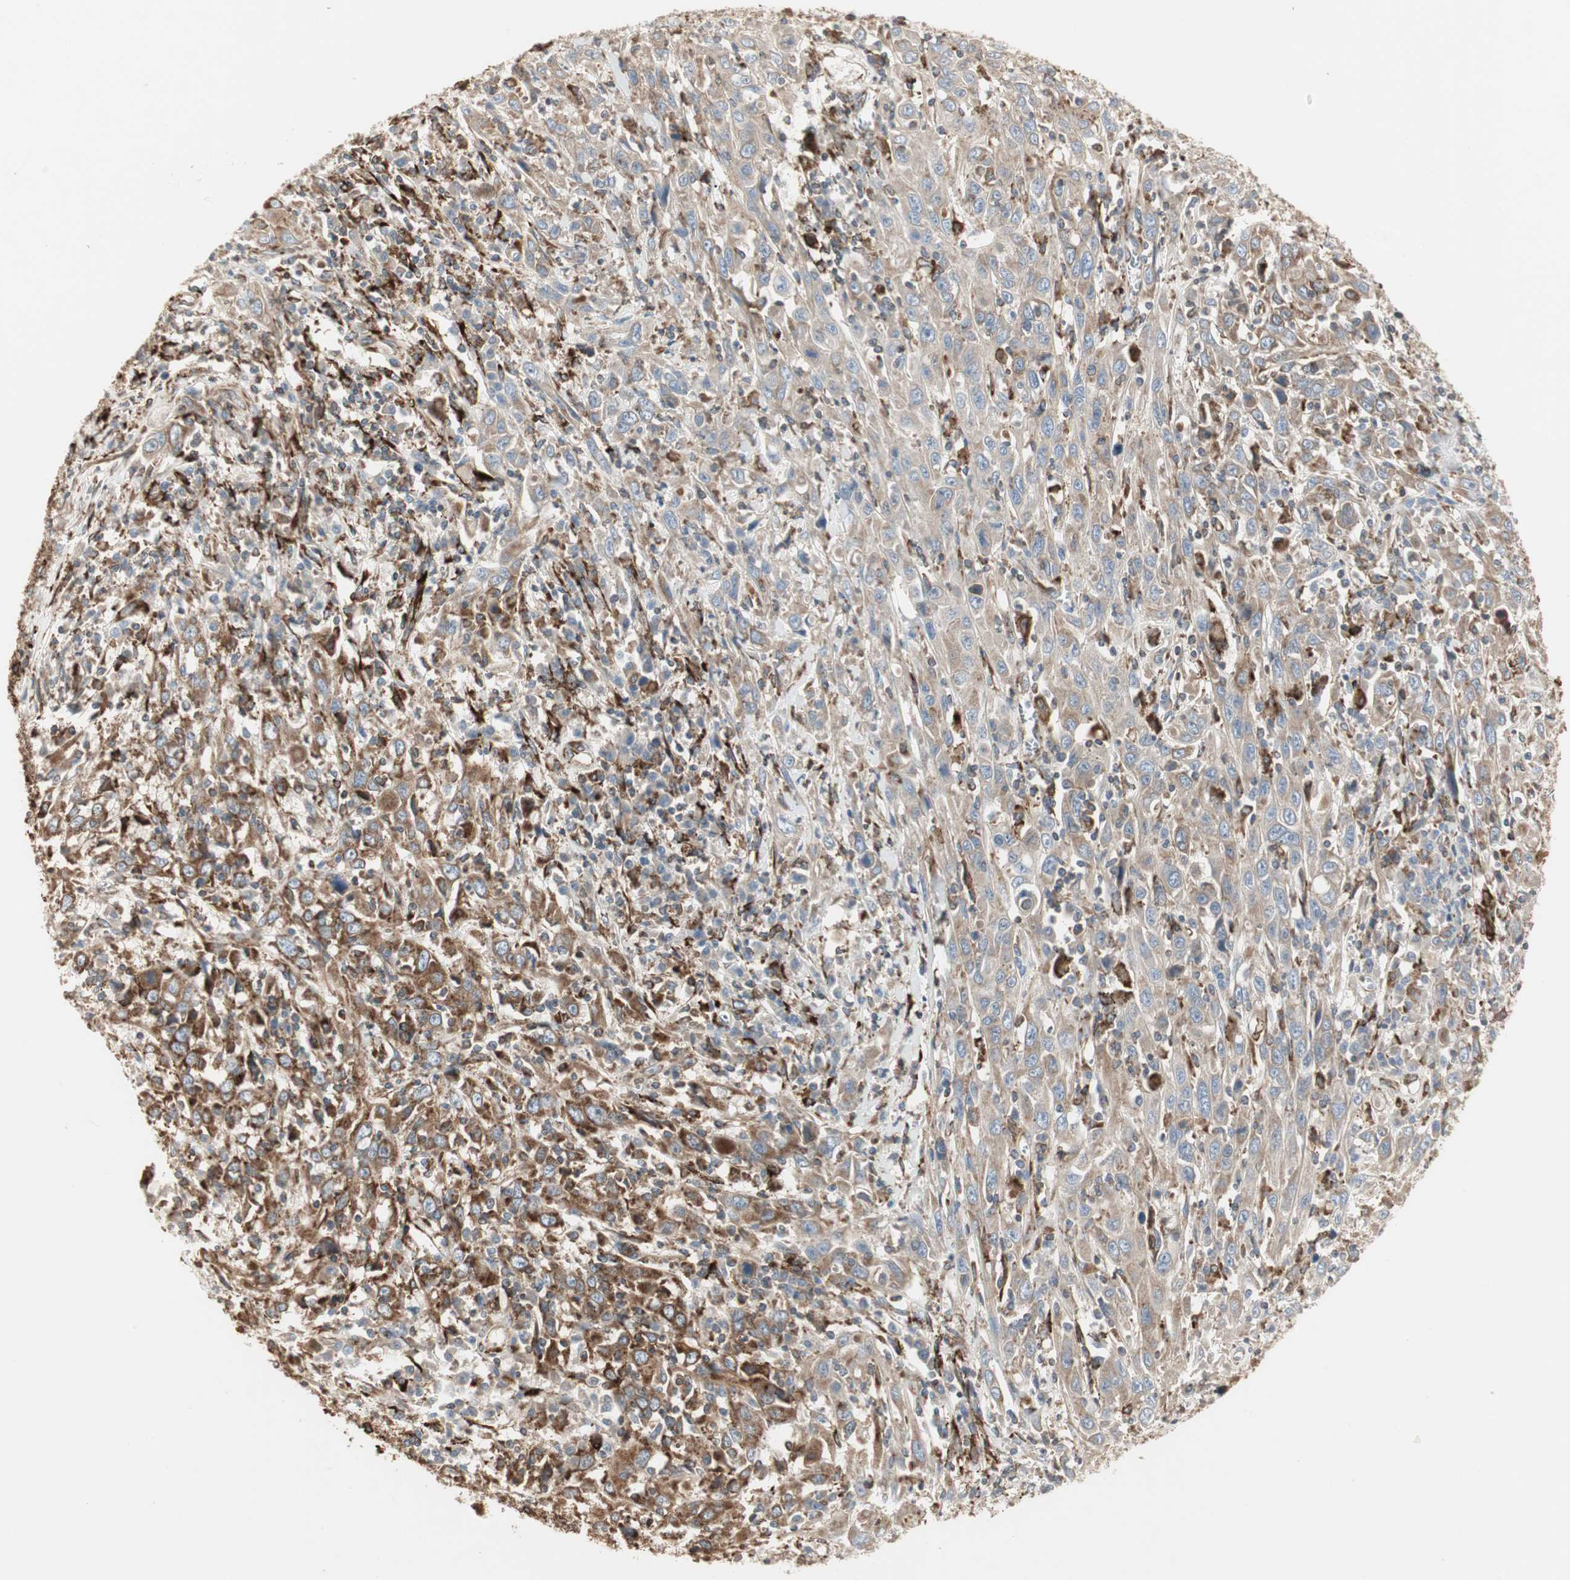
{"staining": {"intensity": "moderate", "quantity": ">75%", "location": "cytoplasmic/membranous"}, "tissue": "cervical cancer", "cell_type": "Tumor cells", "image_type": "cancer", "snomed": [{"axis": "morphology", "description": "Squamous cell carcinoma, NOS"}, {"axis": "topography", "description": "Cervix"}], "caption": "Immunohistochemistry (DAB) staining of cervical squamous cell carcinoma demonstrates moderate cytoplasmic/membranous protein staining in about >75% of tumor cells. (DAB = brown stain, brightfield microscopy at high magnification).", "gene": "H6PD", "patient": {"sex": "female", "age": 46}}